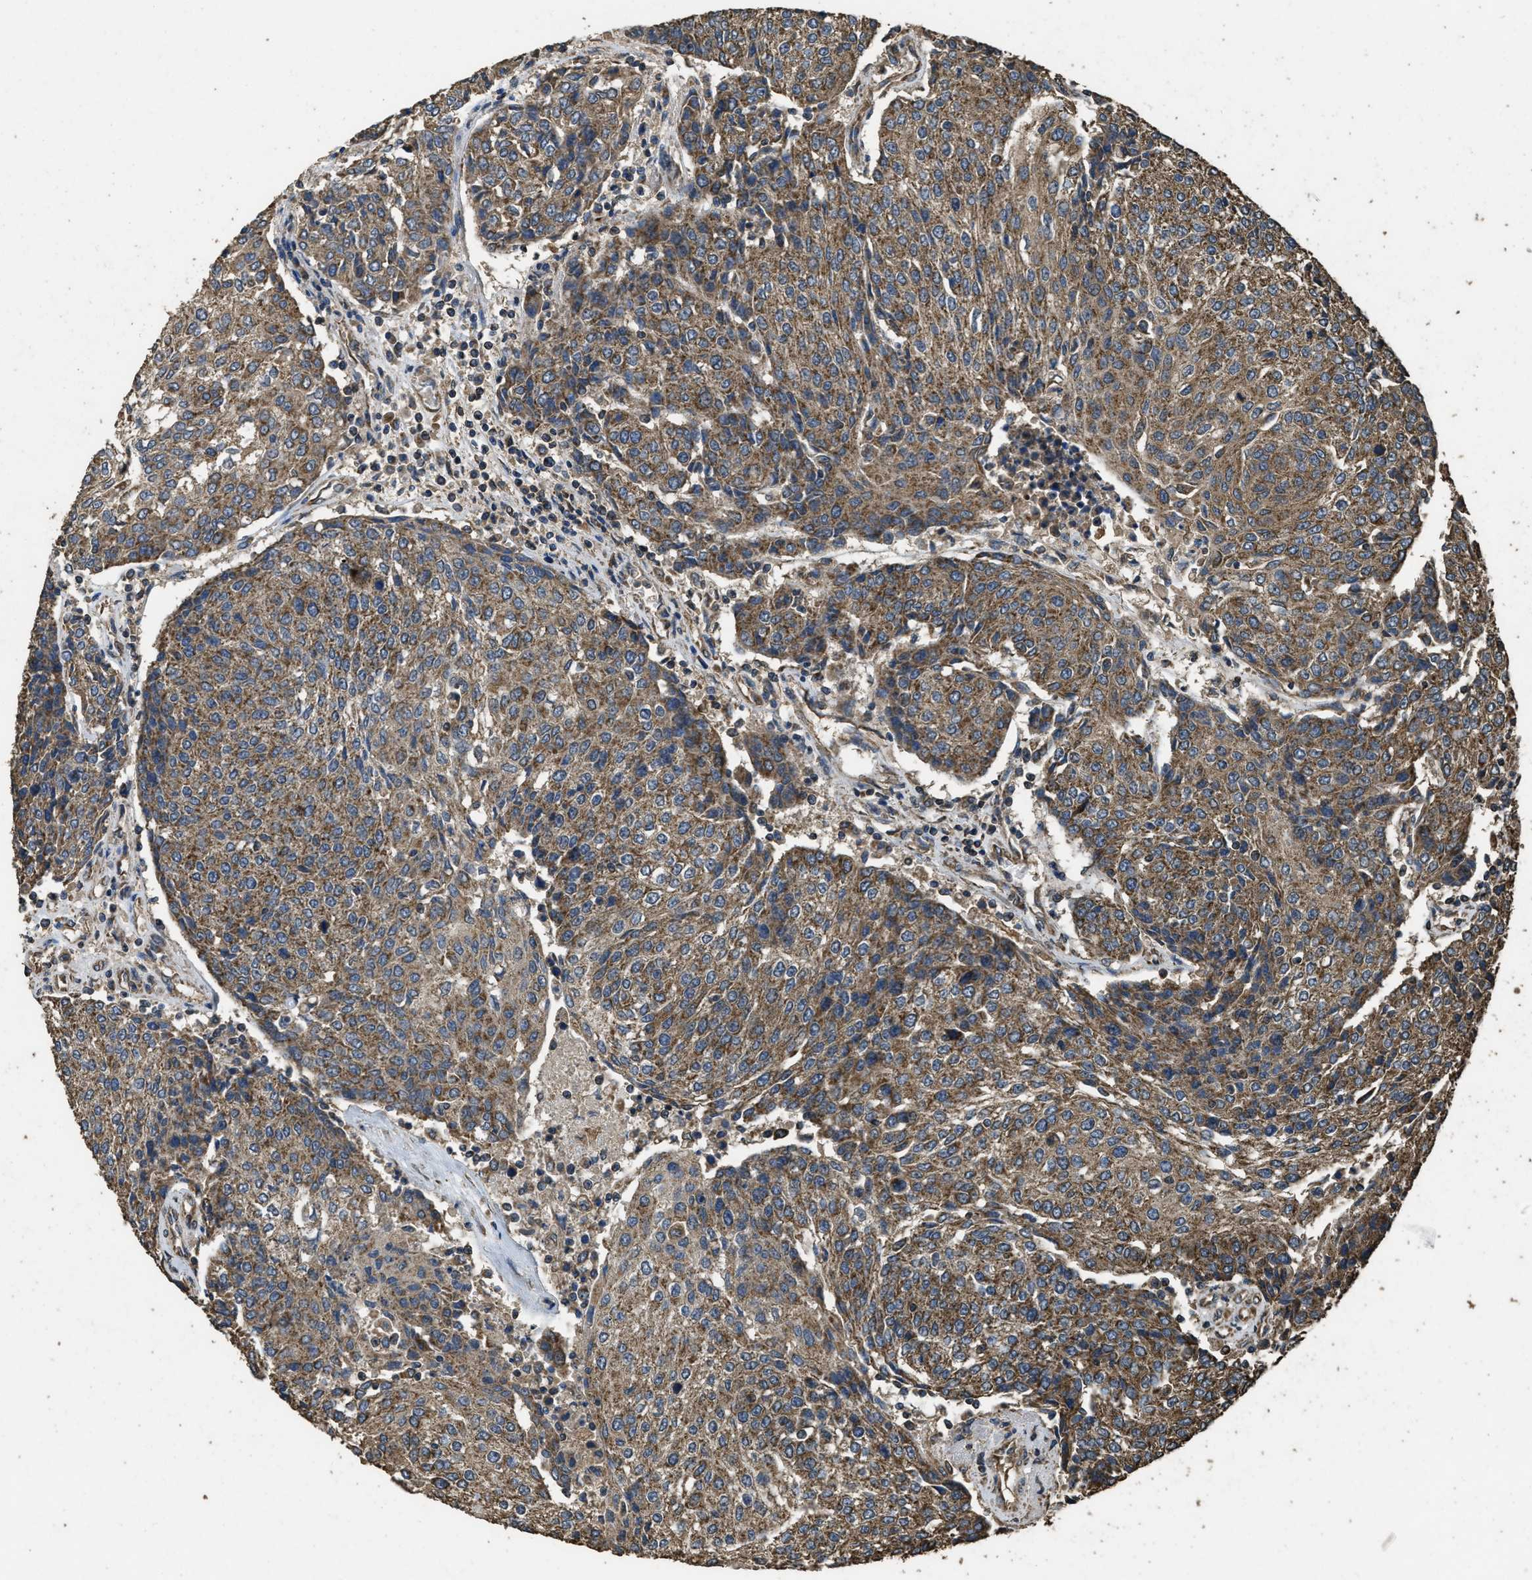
{"staining": {"intensity": "moderate", "quantity": ">75%", "location": "cytoplasmic/membranous"}, "tissue": "urothelial cancer", "cell_type": "Tumor cells", "image_type": "cancer", "snomed": [{"axis": "morphology", "description": "Urothelial carcinoma, High grade"}, {"axis": "topography", "description": "Urinary bladder"}], "caption": "There is medium levels of moderate cytoplasmic/membranous positivity in tumor cells of urothelial cancer, as demonstrated by immunohistochemical staining (brown color).", "gene": "CYRIA", "patient": {"sex": "female", "age": 85}}